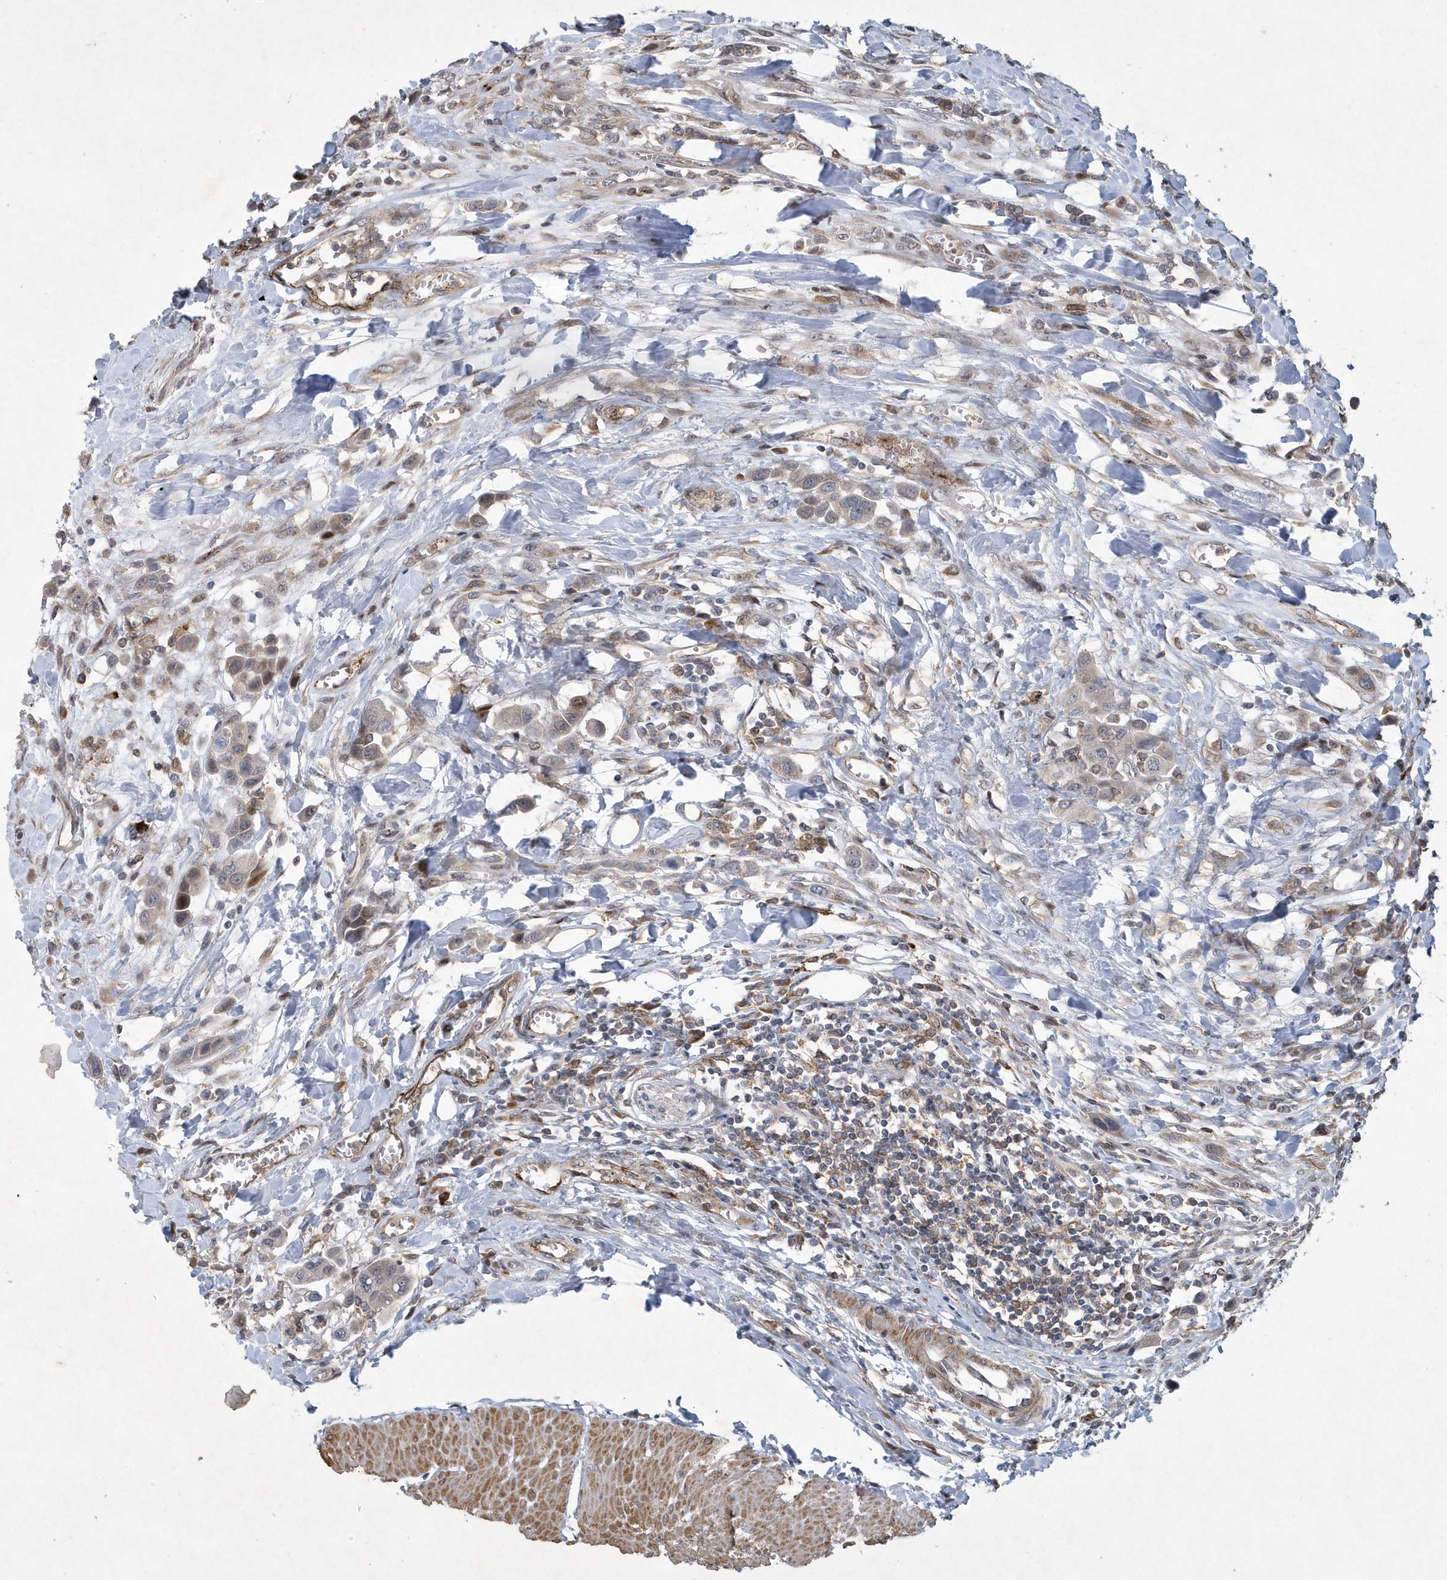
{"staining": {"intensity": "weak", "quantity": "<25%", "location": "cytoplasmic/membranous"}, "tissue": "urothelial cancer", "cell_type": "Tumor cells", "image_type": "cancer", "snomed": [{"axis": "morphology", "description": "Urothelial carcinoma, High grade"}, {"axis": "topography", "description": "Urinary bladder"}], "caption": "Immunohistochemical staining of urothelial carcinoma (high-grade) shows no significant staining in tumor cells.", "gene": "N4BP2", "patient": {"sex": "male", "age": 50}}